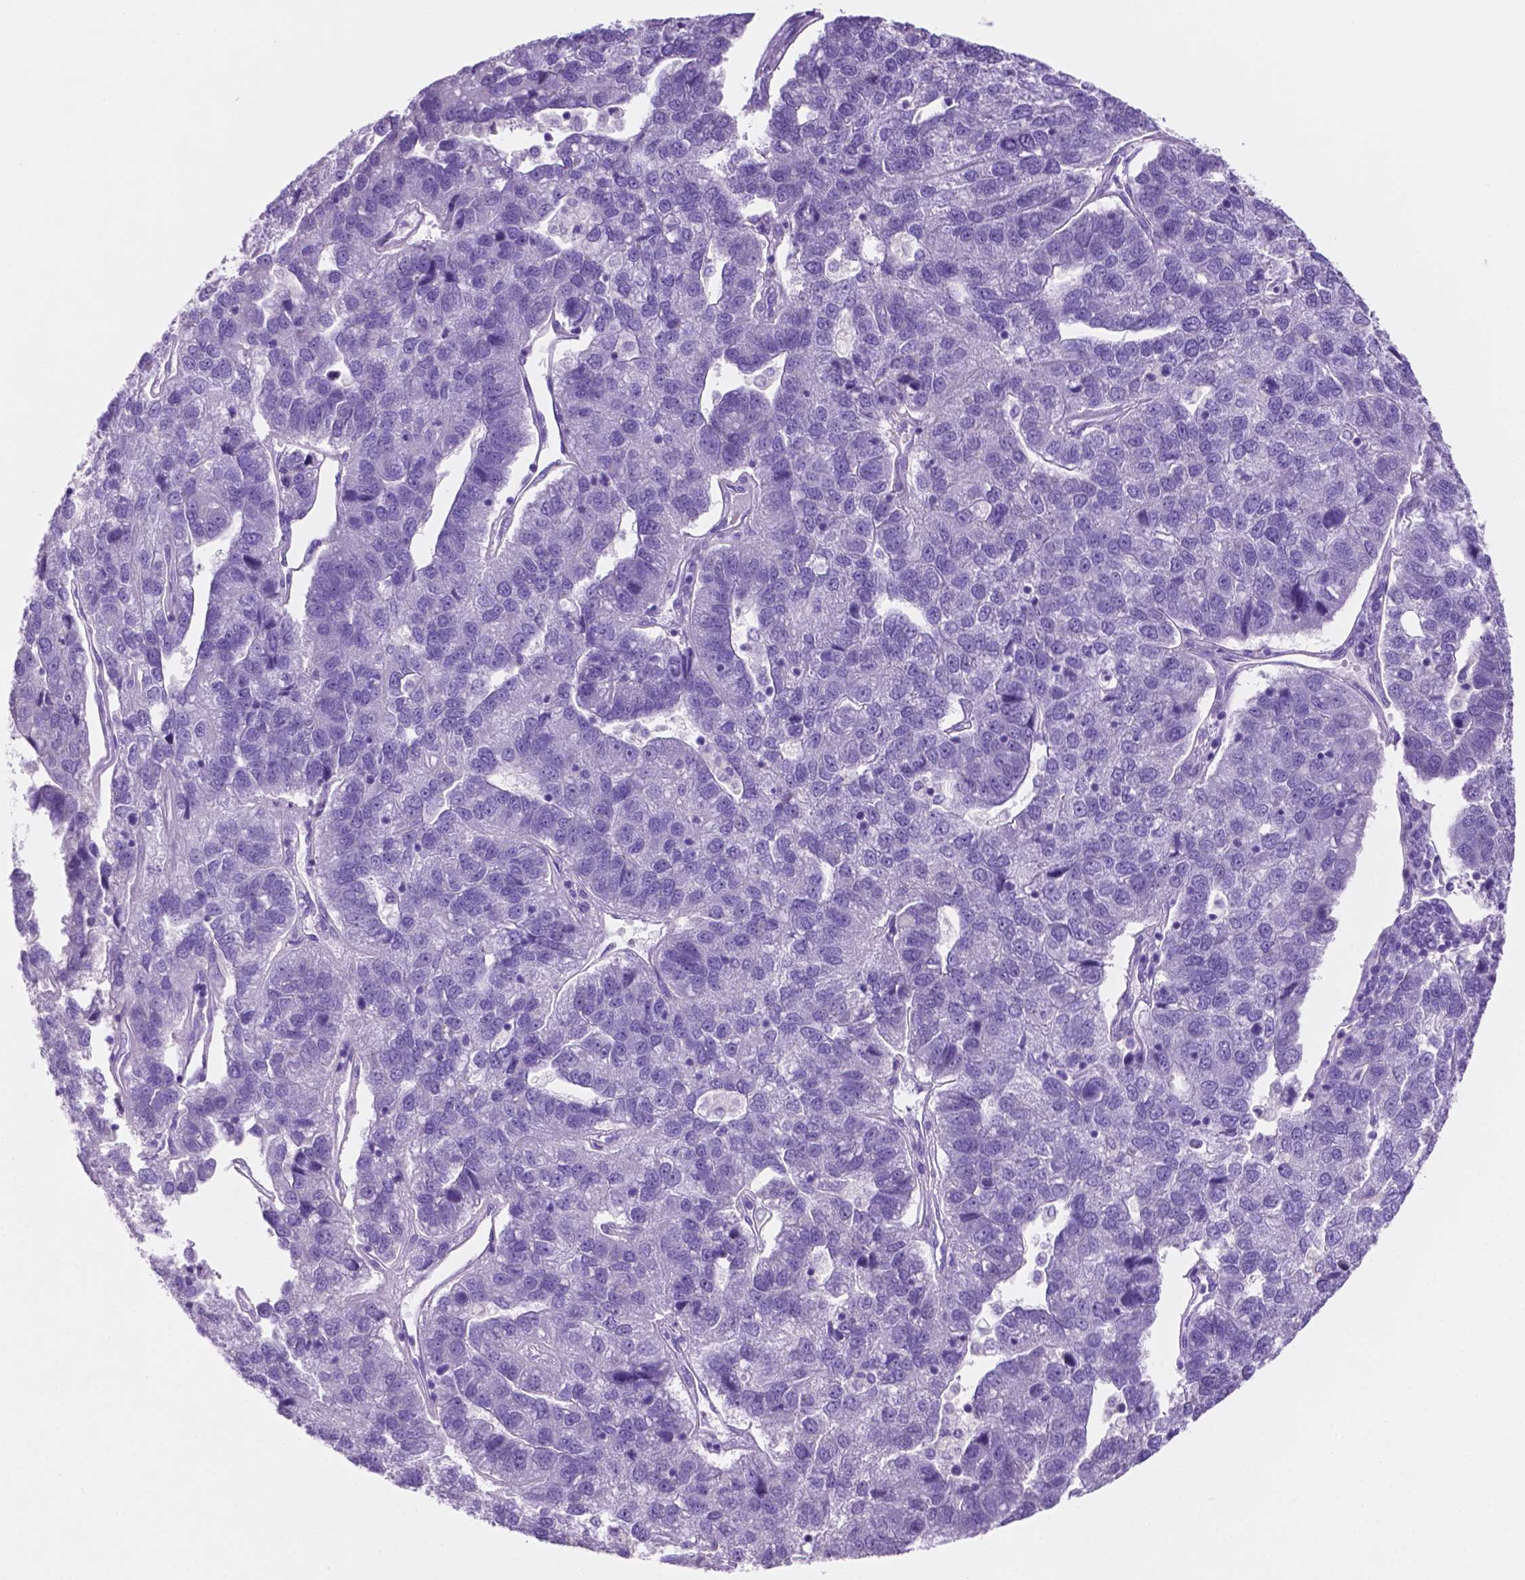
{"staining": {"intensity": "negative", "quantity": "none", "location": "none"}, "tissue": "pancreatic cancer", "cell_type": "Tumor cells", "image_type": "cancer", "snomed": [{"axis": "morphology", "description": "Adenocarcinoma, NOS"}, {"axis": "topography", "description": "Pancreas"}], "caption": "Immunohistochemical staining of pancreatic cancer (adenocarcinoma) reveals no significant staining in tumor cells. (DAB (3,3'-diaminobenzidine) IHC visualized using brightfield microscopy, high magnification).", "gene": "POU4F1", "patient": {"sex": "female", "age": 61}}